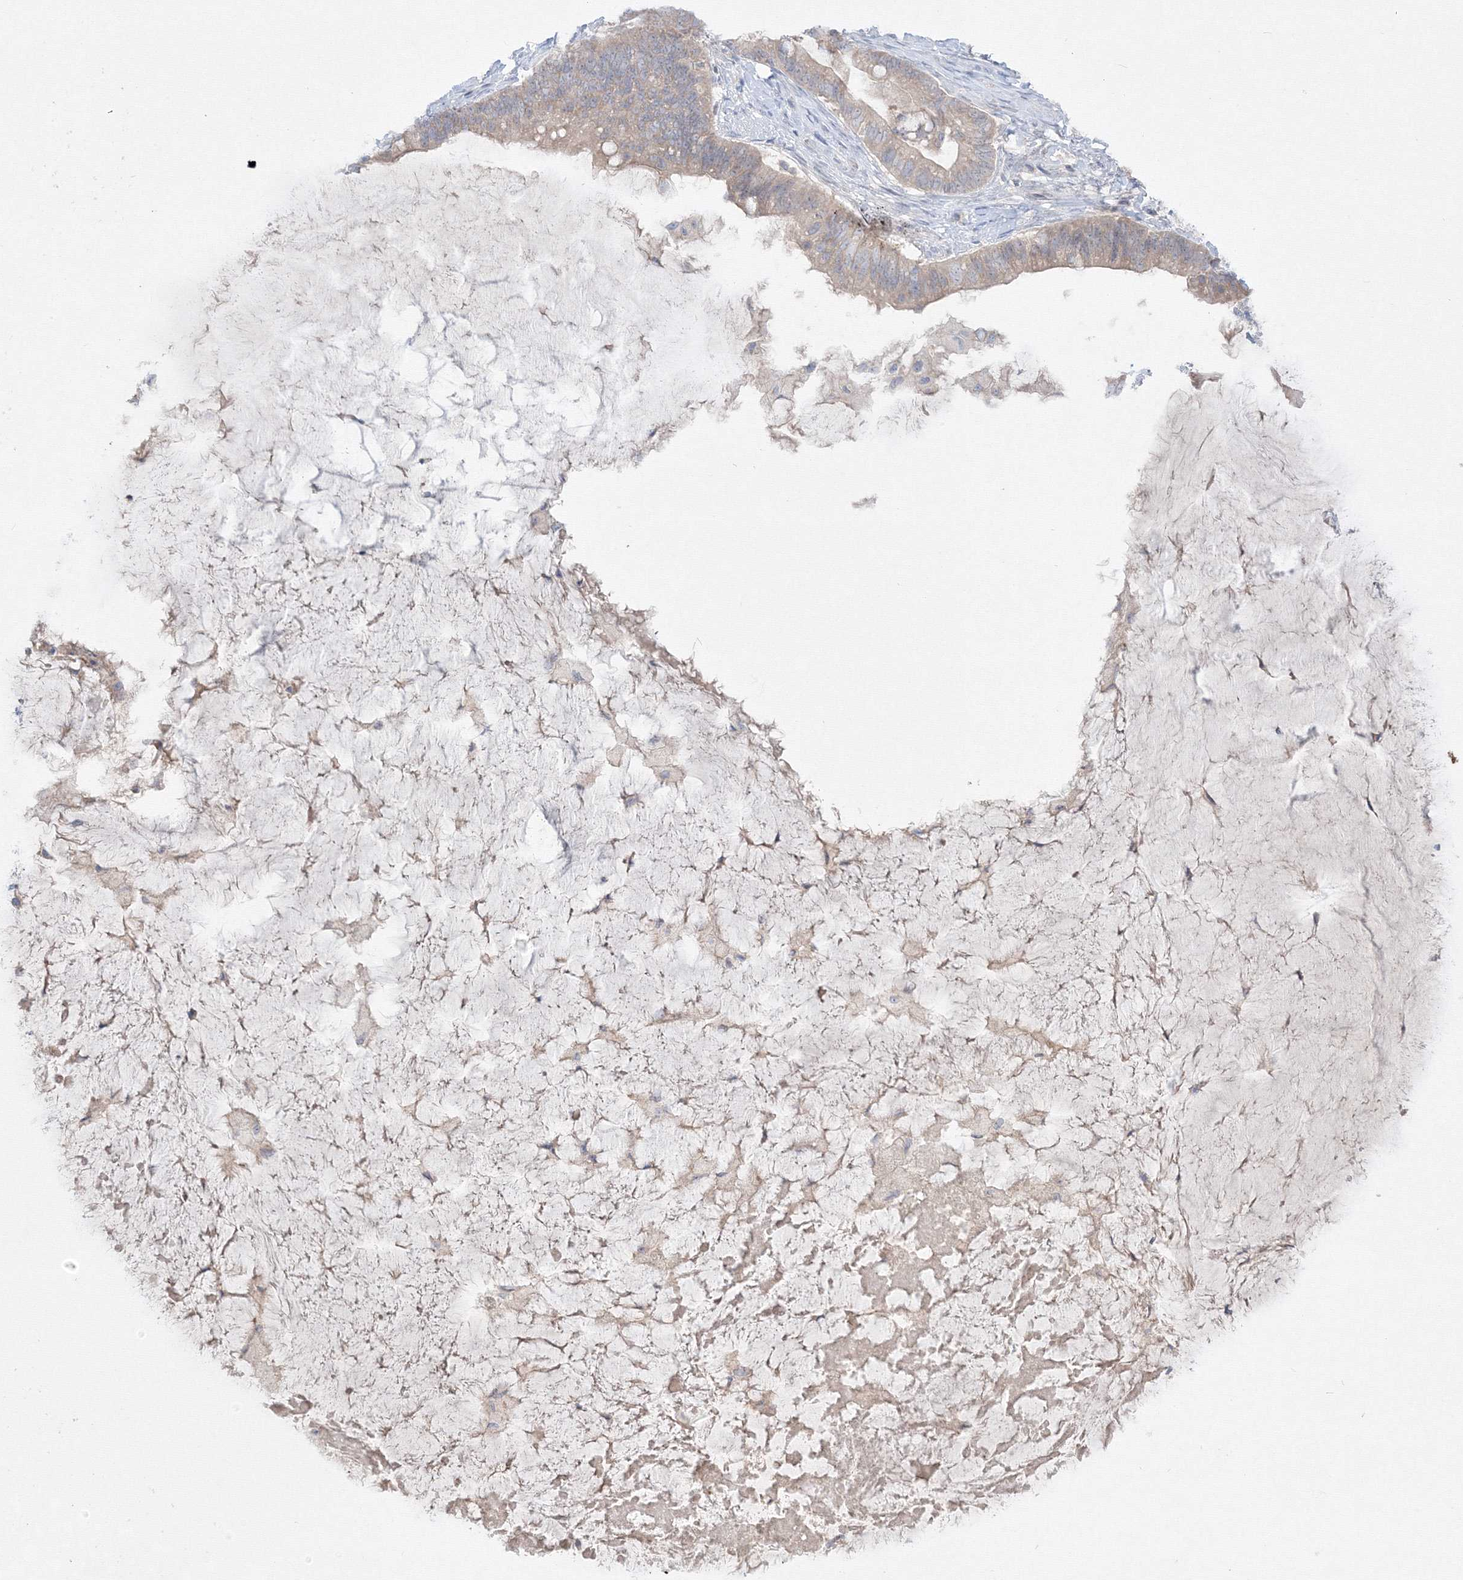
{"staining": {"intensity": "weak", "quantity": ">75%", "location": "cytoplasmic/membranous"}, "tissue": "ovarian cancer", "cell_type": "Tumor cells", "image_type": "cancer", "snomed": [{"axis": "morphology", "description": "Cystadenocarcinoma, mucinous, NOS"}, {"axis": "topography", "description": "Ovary"}], "caption": "Immunohistochemical staining of ovarian mucinous cystadenocarcinoma reveals weak cytoplasmic/membranous protein positivity in approximately >75% of tumor cells.", "gene": "FBXL8", "patient": {"sex": "female", "age": 61}}